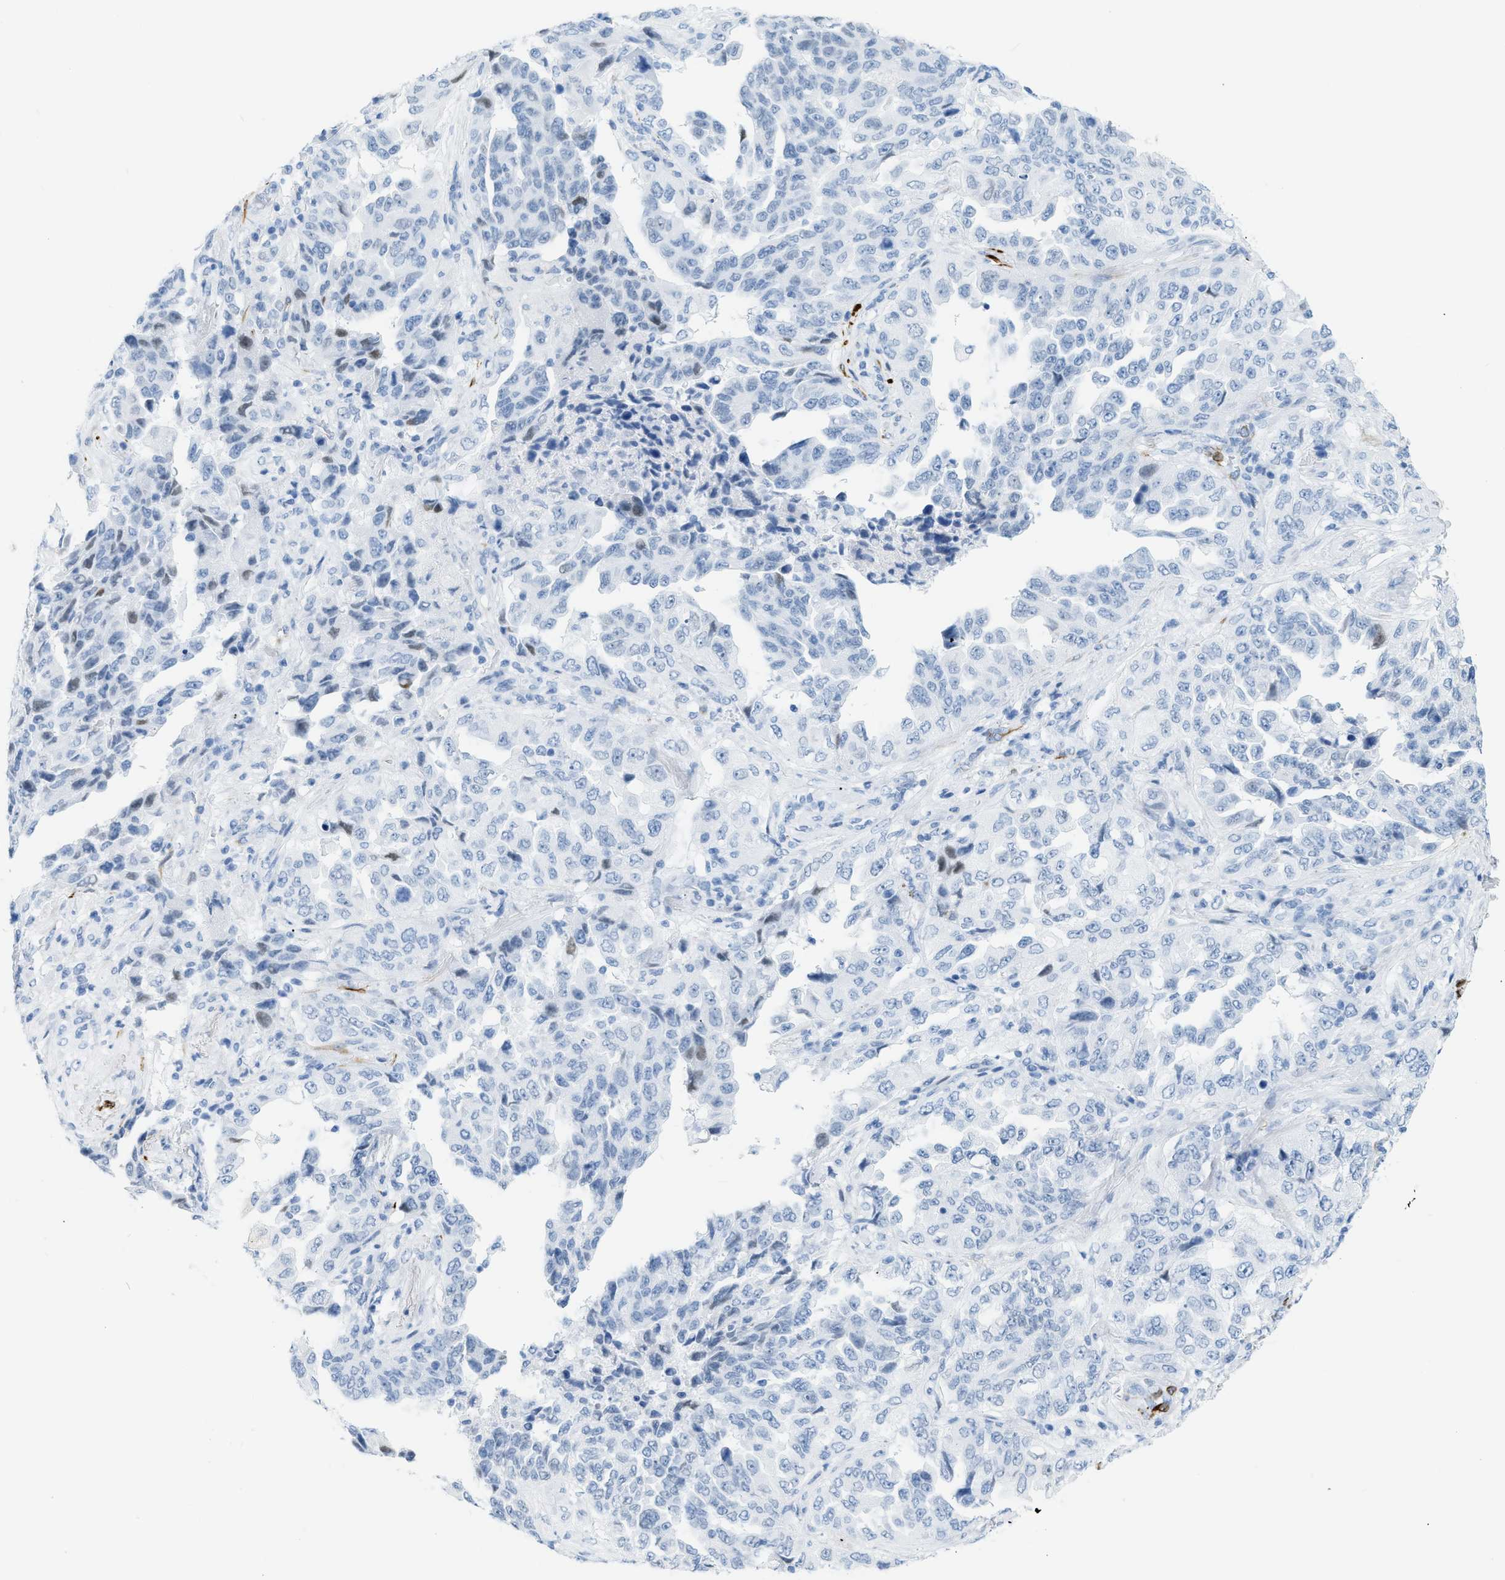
{"staining": {"intensity": "negative", "quantity": "none", "location": "none"}, "tissue": "lung cancer", "cell_type": "Tumor cells", "image_type": "cancer", "snomed": [{"axis": "morphology", "description": "Adenocarcinoma, NOS"}, {"axis": "topography", "description": "Lung"}], "caption": "Lung adenocarcinoma was stained to show a protein in brown. There is no significant expression in tumor cells. The staining was performed using DAB (3,3'-diaminobenzidine) to visualize the protein expression in brown, while the nuclei were stained in blue with hematoxylin (Magnification: 20x).", "gene": "DES", "patient": {"sex": "female", "age": 51}}